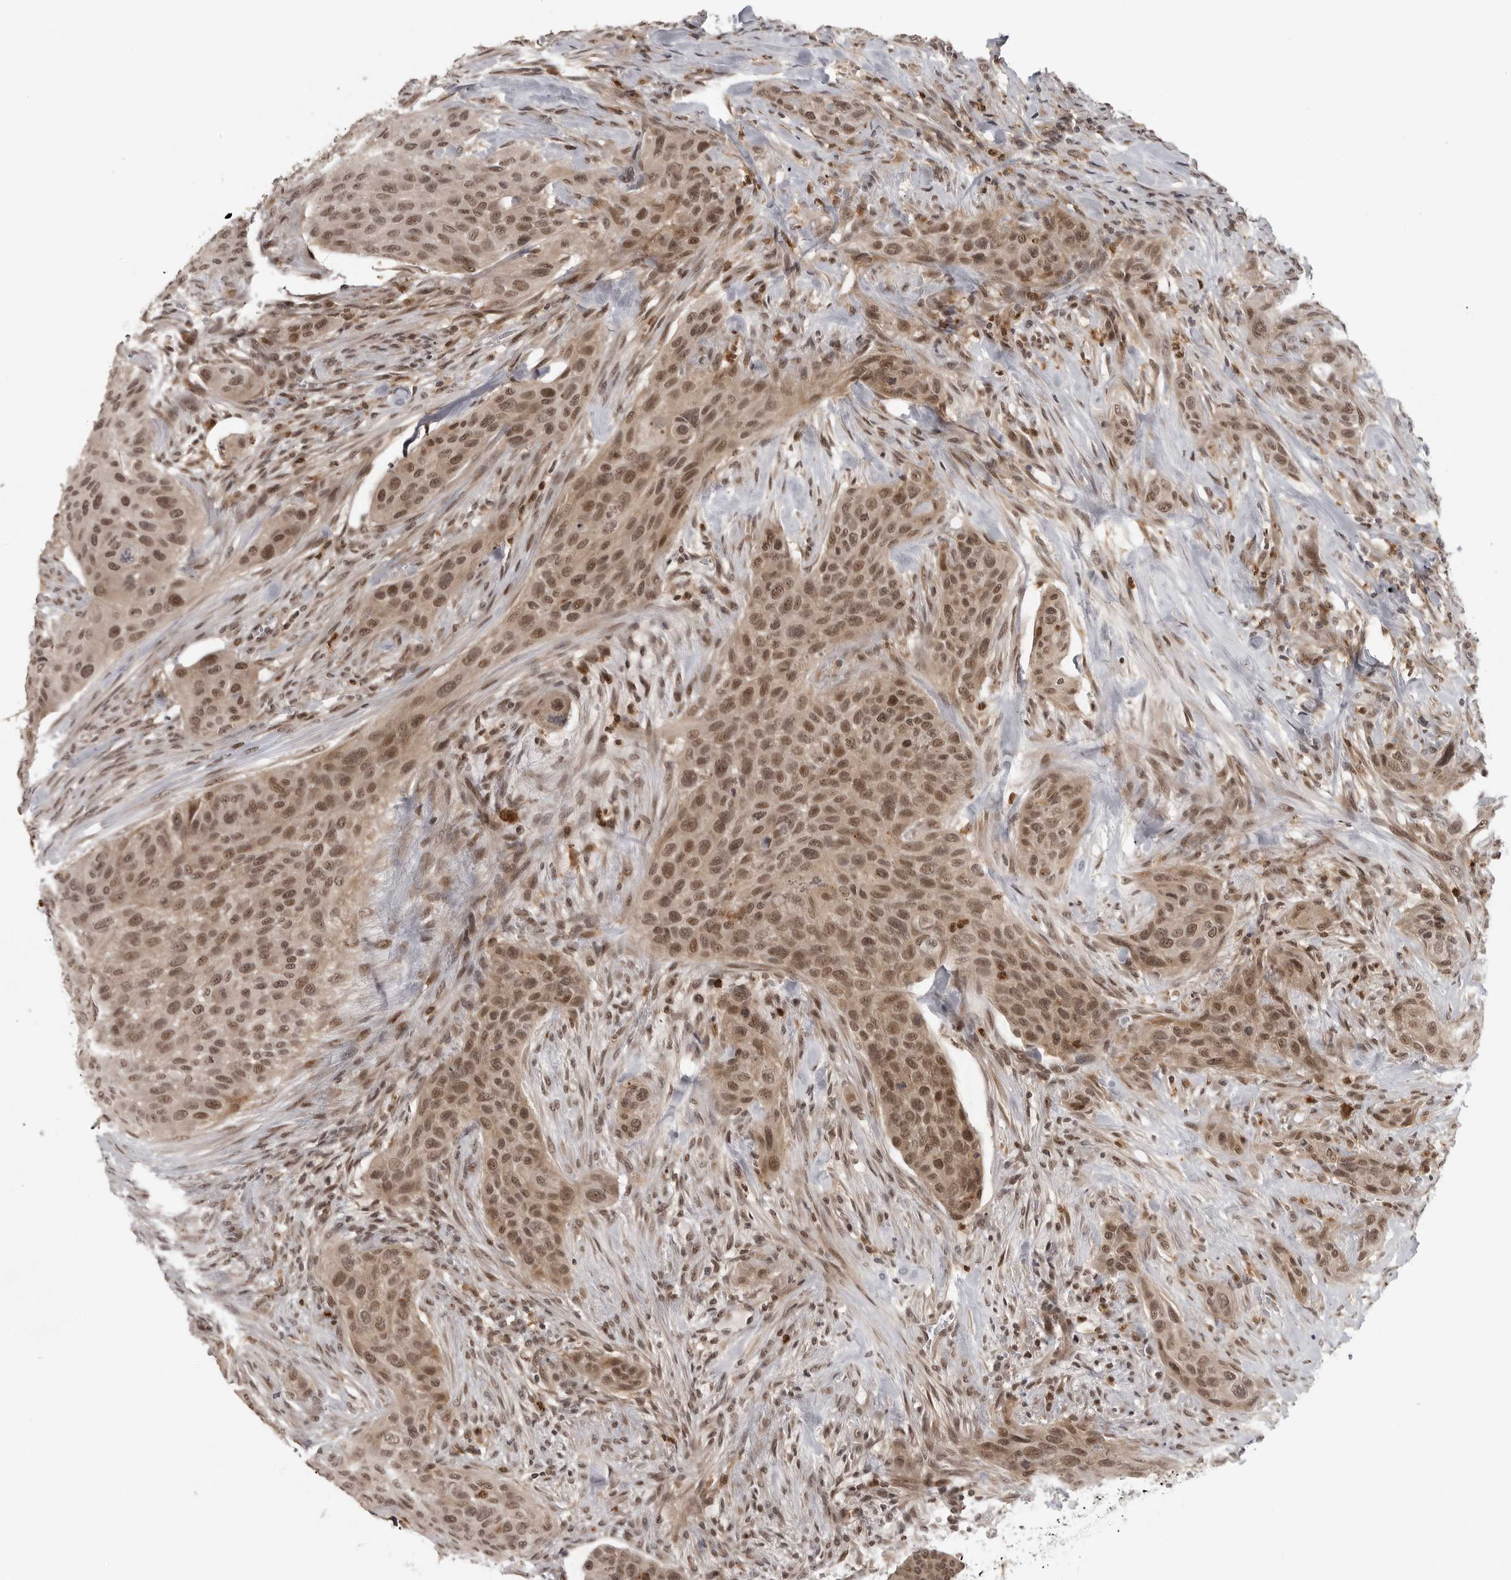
{"staining": {"intensity": "moderate", "quantity": ">75%", "location": "cytoplasmic/membranous,nuclear"}, "tissue": "urothelial cancer", "cell_type": "Tumor cells", "image_type": "cancer", "snomed": [{"axis": "morphology", "description": "Urothelial carcinoma, High grade"}, {"axis": "topography", "description": "Urinary bladder"}], "caption": "A high-resolution image shows immunohistochemistry staining of urothelial carcinoma (high-grade), which reveals moderate cytoplasmic/membranous and nuclear positivity in about >75% of tumor cells.", "gene": "PEG3", "patient": {"sex": "male", "age": 35}}